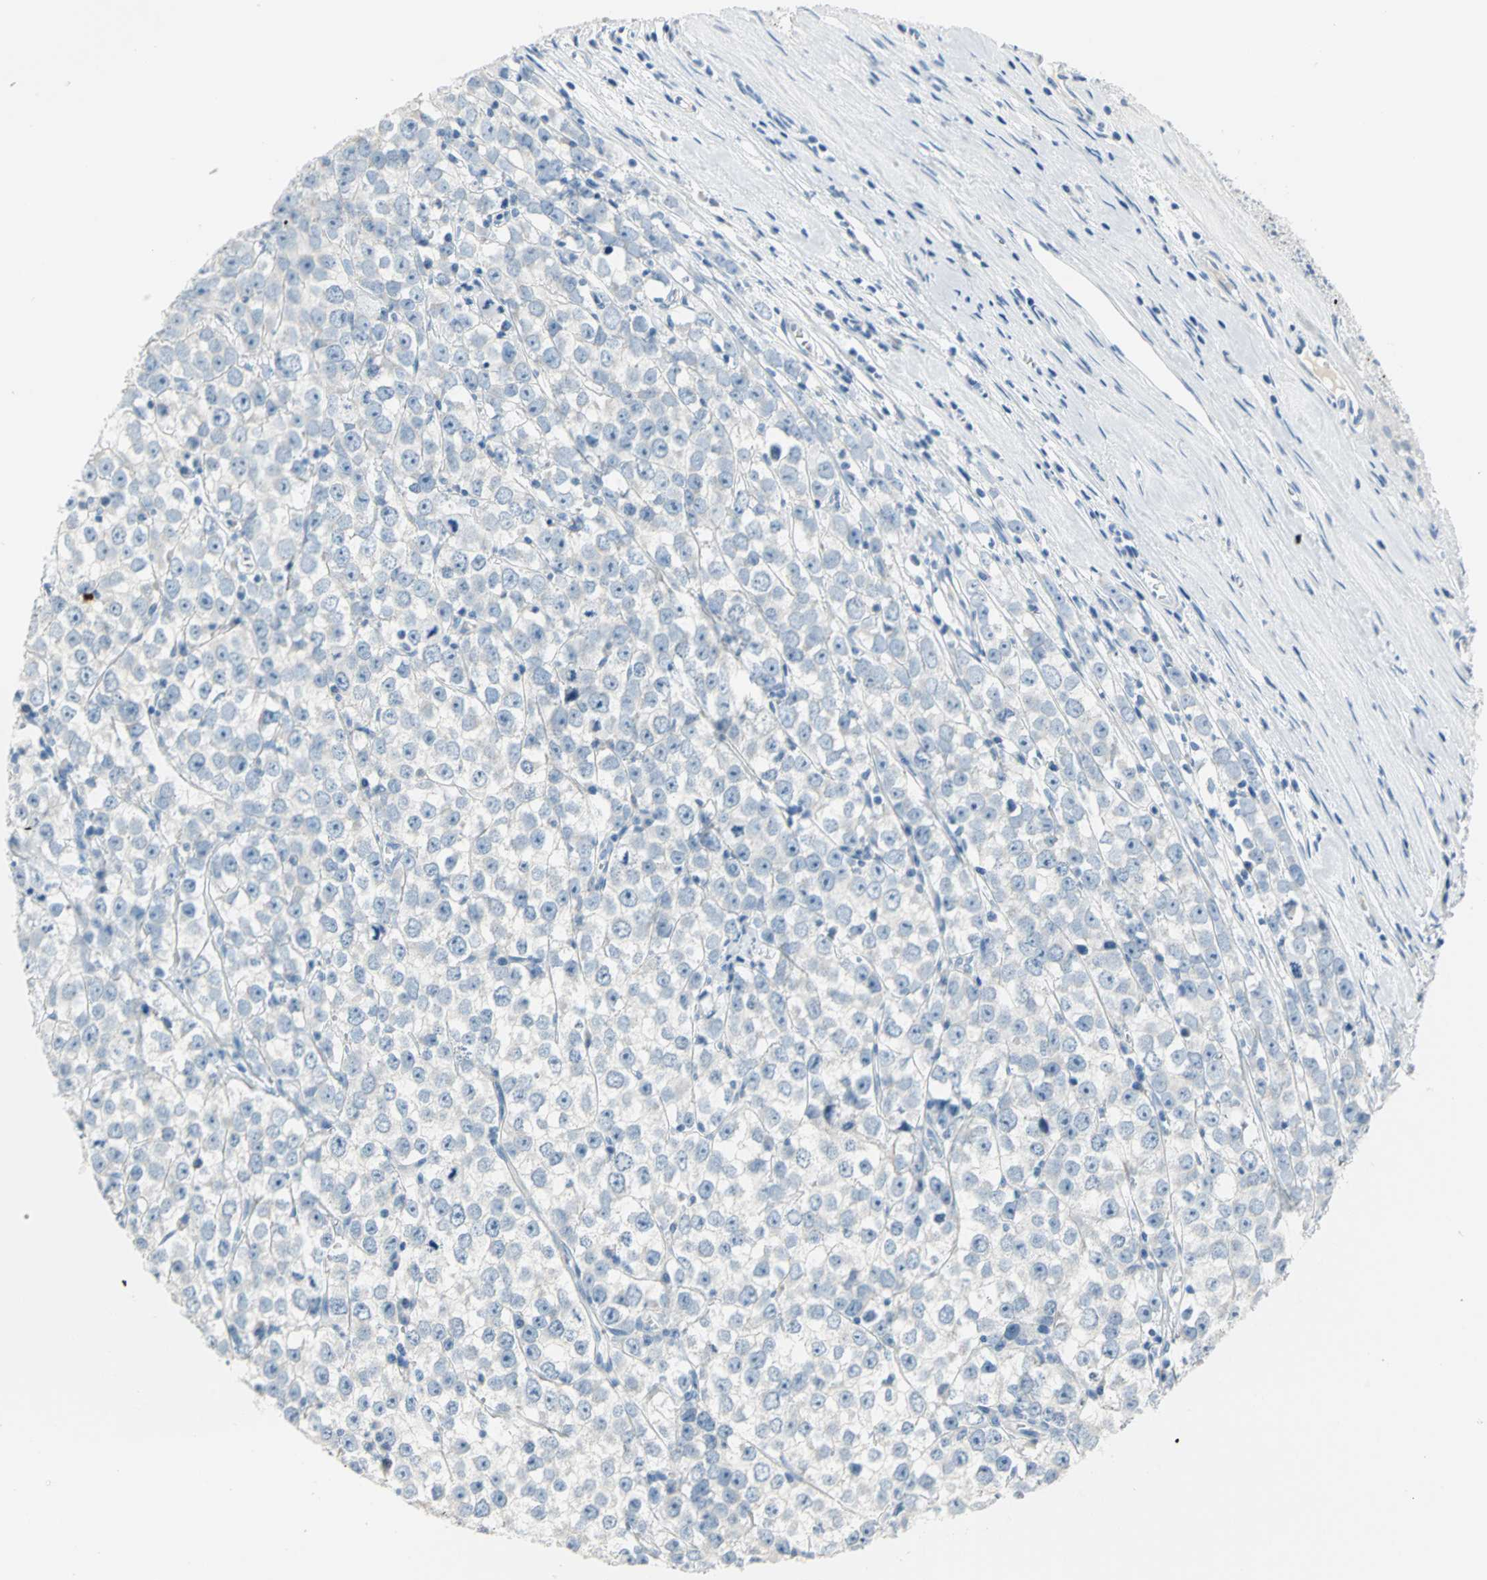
{"staining": {"intensity": "negative", "quantity": "none", "location": "none"}, "tissue": "testis cancer", "cell_type": "Tumor cells", "image_type": "cancer", "snomed": [{"axis": "morphology", "description": "Seminoma, NOS"}, {"axis": "morphology", "description": "Carcinoma, Embryonal, NOS"}, {"axis": "topography", "description": "Testis"}], "caption": "There is no significant positivity in tumor cells of testis cancer (seminoma).", "gene": "ALOX15", "patient": {"sex": "male", "age": 52}}